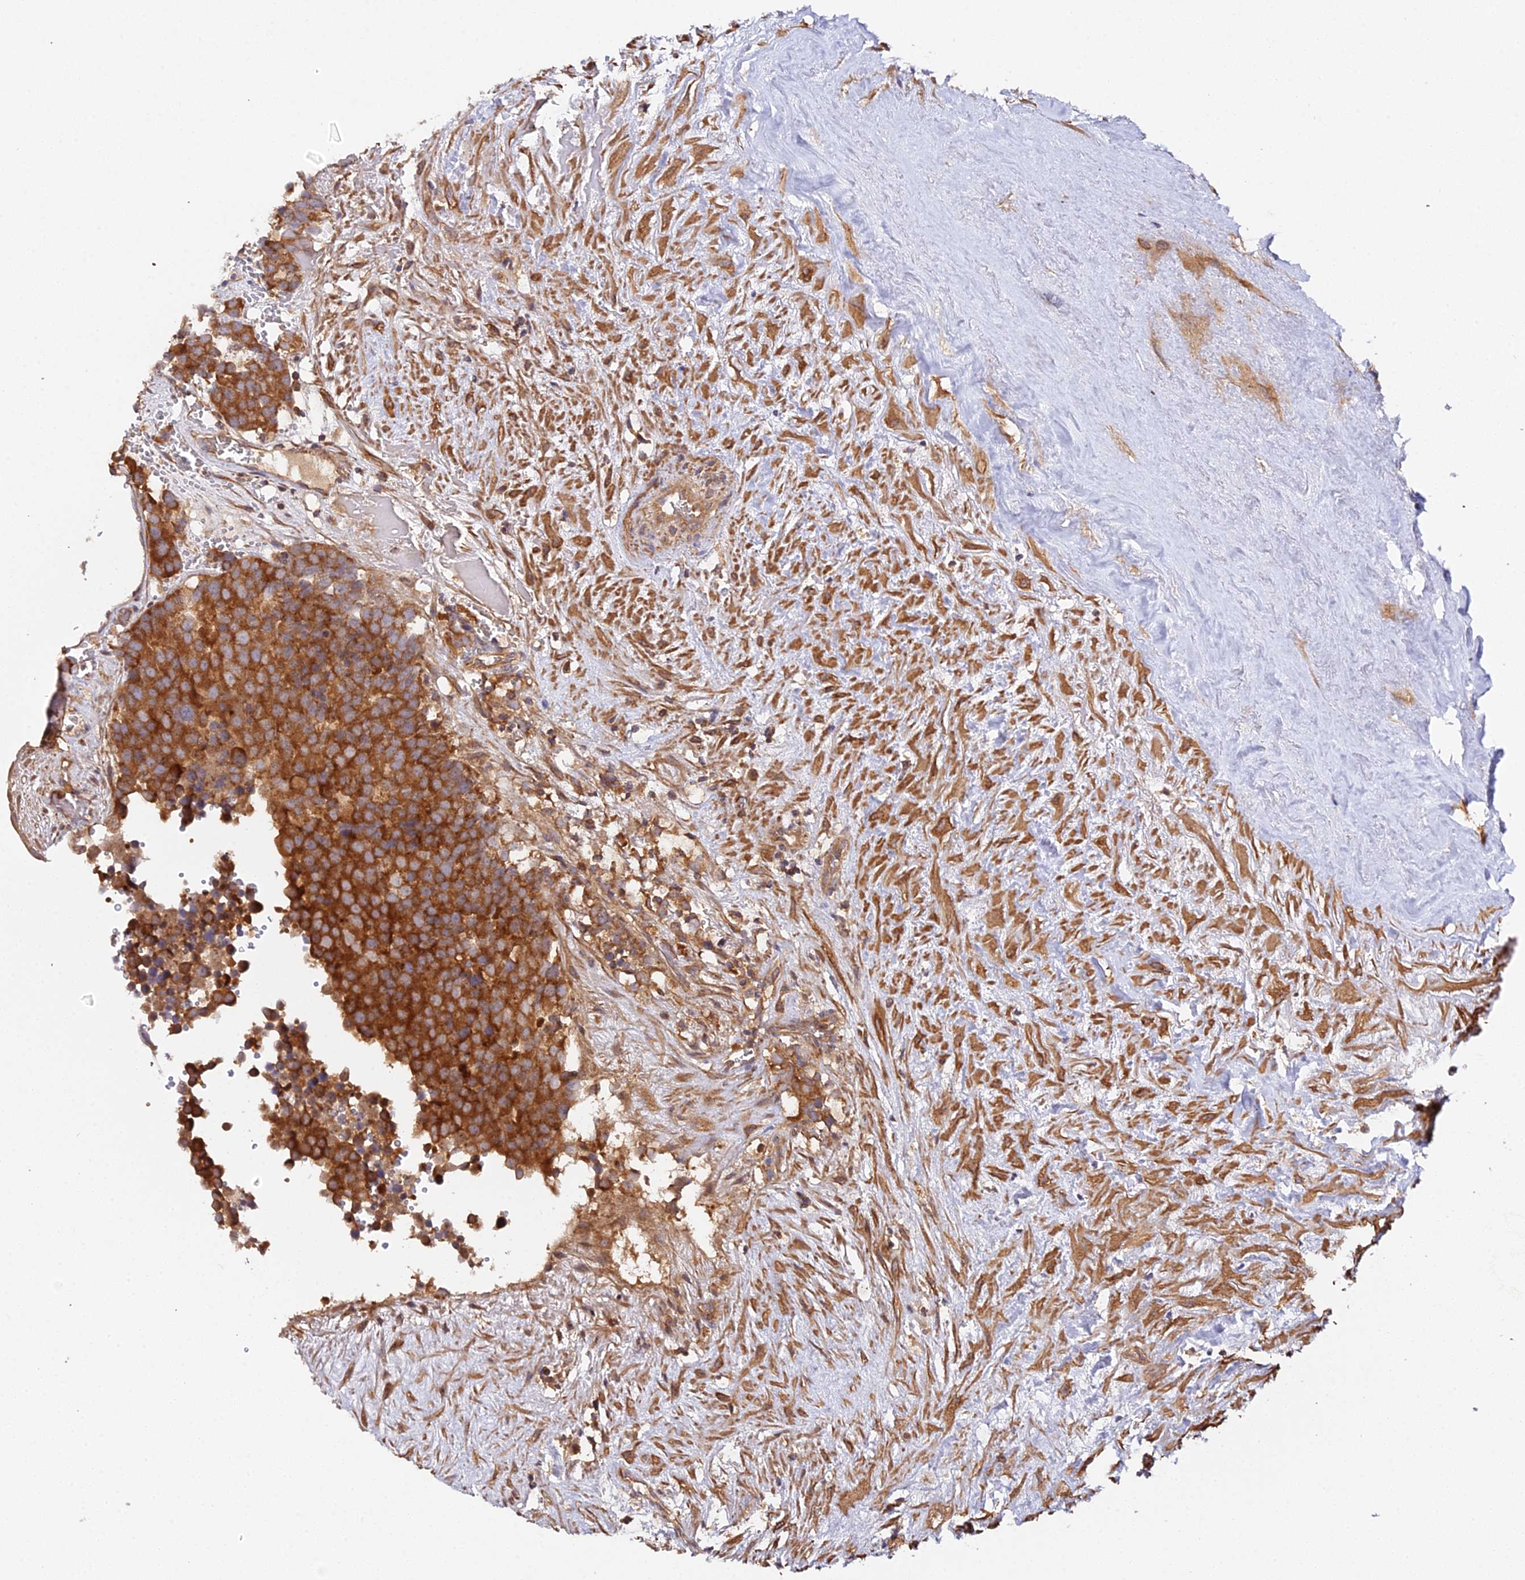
{"staining": {"intensity": "strong", "quantity": ">75%", "location": "cytoplasmic/membranous"}, "tissue": "testis cancer", "cell_type": "Tumor cells", "image_type": "cancer", "snomed": [{"axis": "morphology", "description": "Seminoma, NOS"}, {"axis": "topography", "description": "Testis"}], "caption": "Protein staining of testis seminoma tissue demonstrates strong cytoplasmic/membranous expression in about >75% of tumor cells. The staining is performed using DAB brown chromogen to label protein expression. The nuclei are counter-stained blue using hematoxylin.", "gene": "TRIM26", "patient": {"sex": "male", "age": 71}}